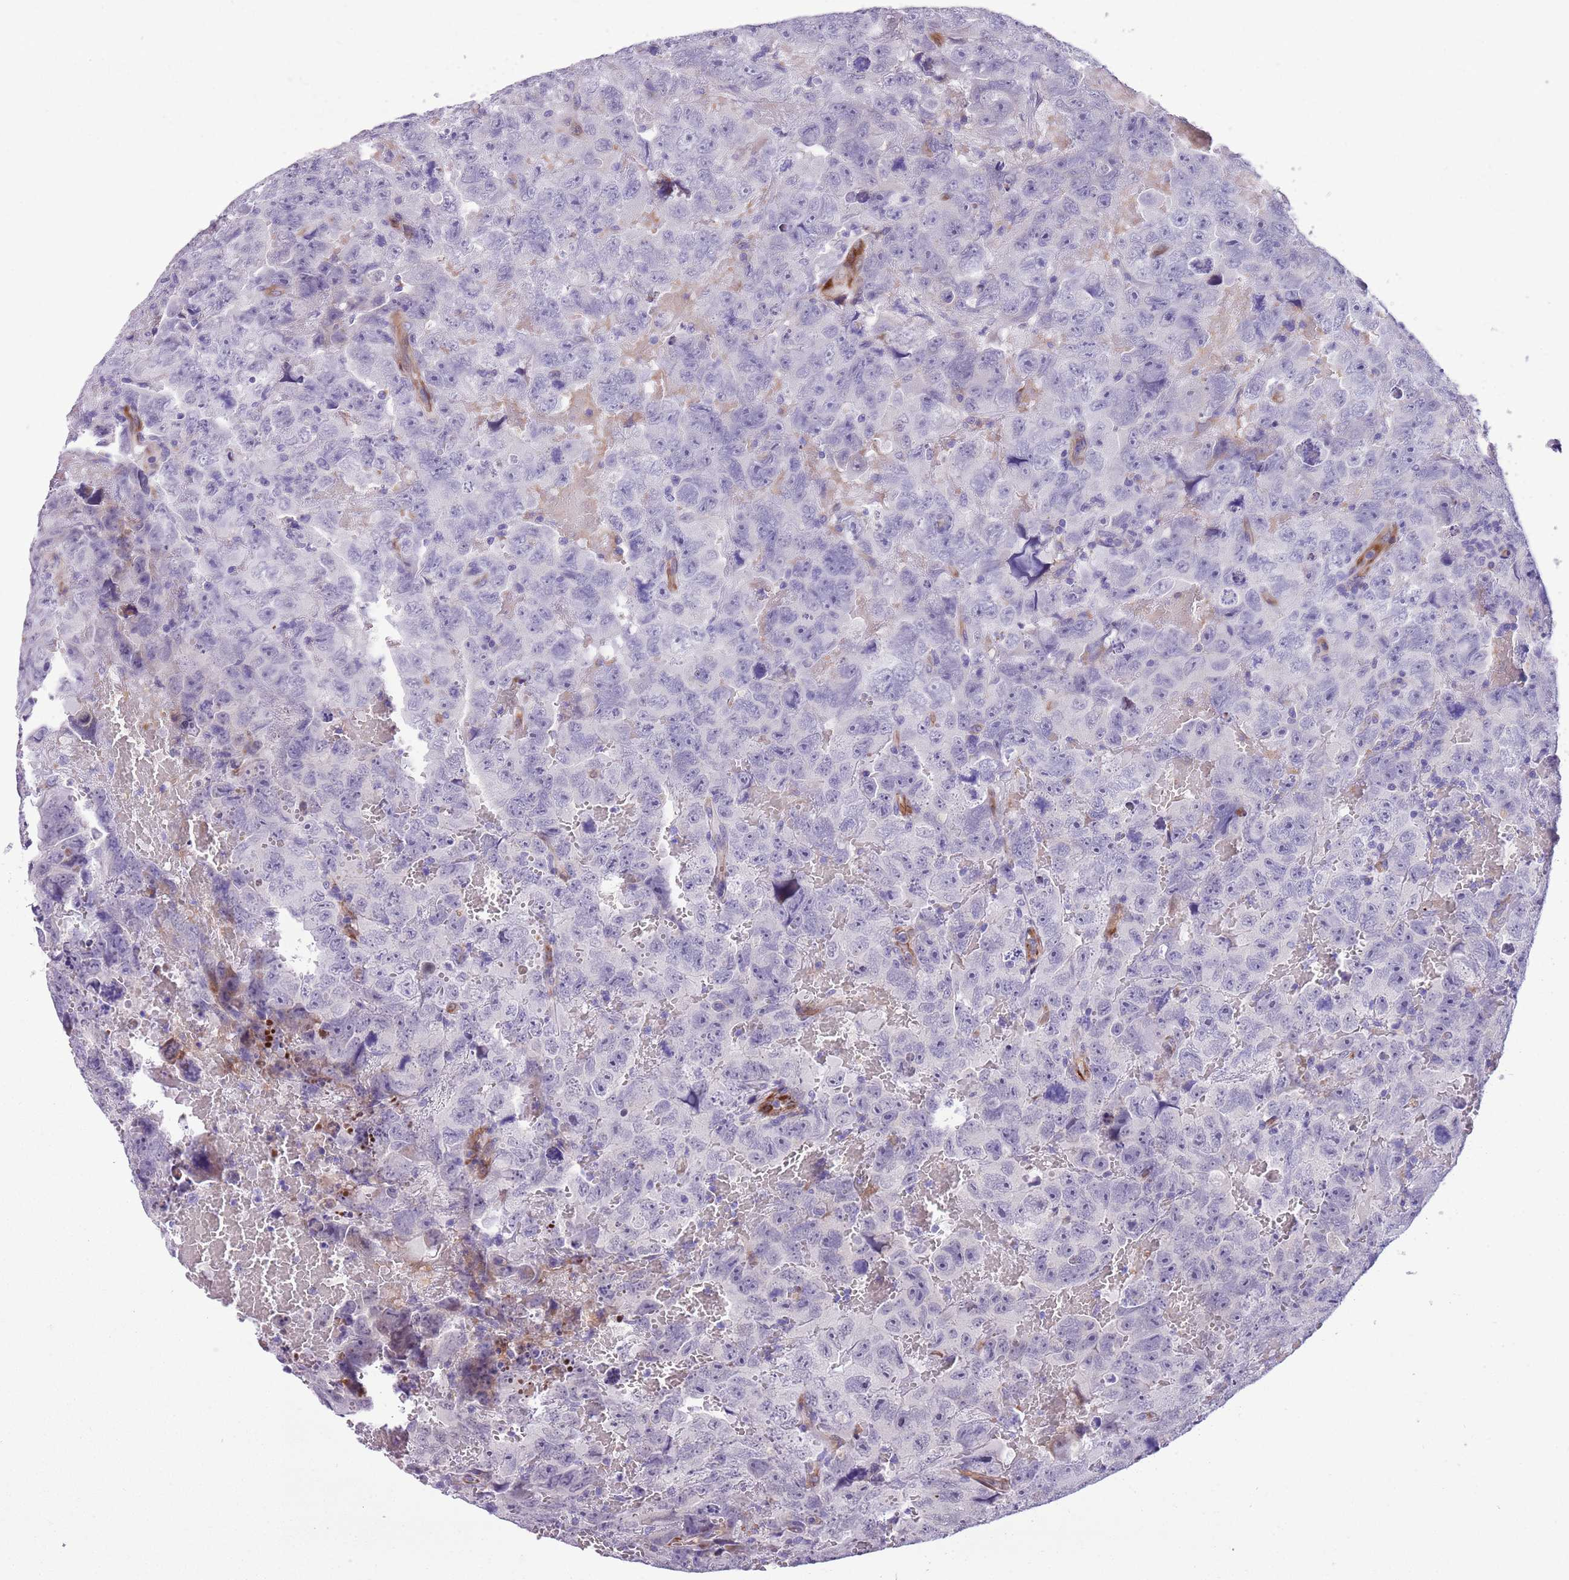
{"staining": {"intensity": "negative", "quantity": "none", "location": "none"}, "tissue": "testis cancer", "cell_type": "Tumor cells", "image_type": "cancer", "snomed": [{"axis": "morphology", "description": "Carcinoma, Embryonal, NOS"}, {"axis": "topography", "description": "Testis"}], "caption": "Immunohistochemical staining of human testis embryonal carcinoma demonstrates no significant positivity in tumor cells. The staining is performed using DAB (3,3'-diaminobenzidine) brown chromogen with nuclei counter-stained in using hematoxylin.", "gene": "MRPL32", "patient": {"sex": "male", "age": 45}}